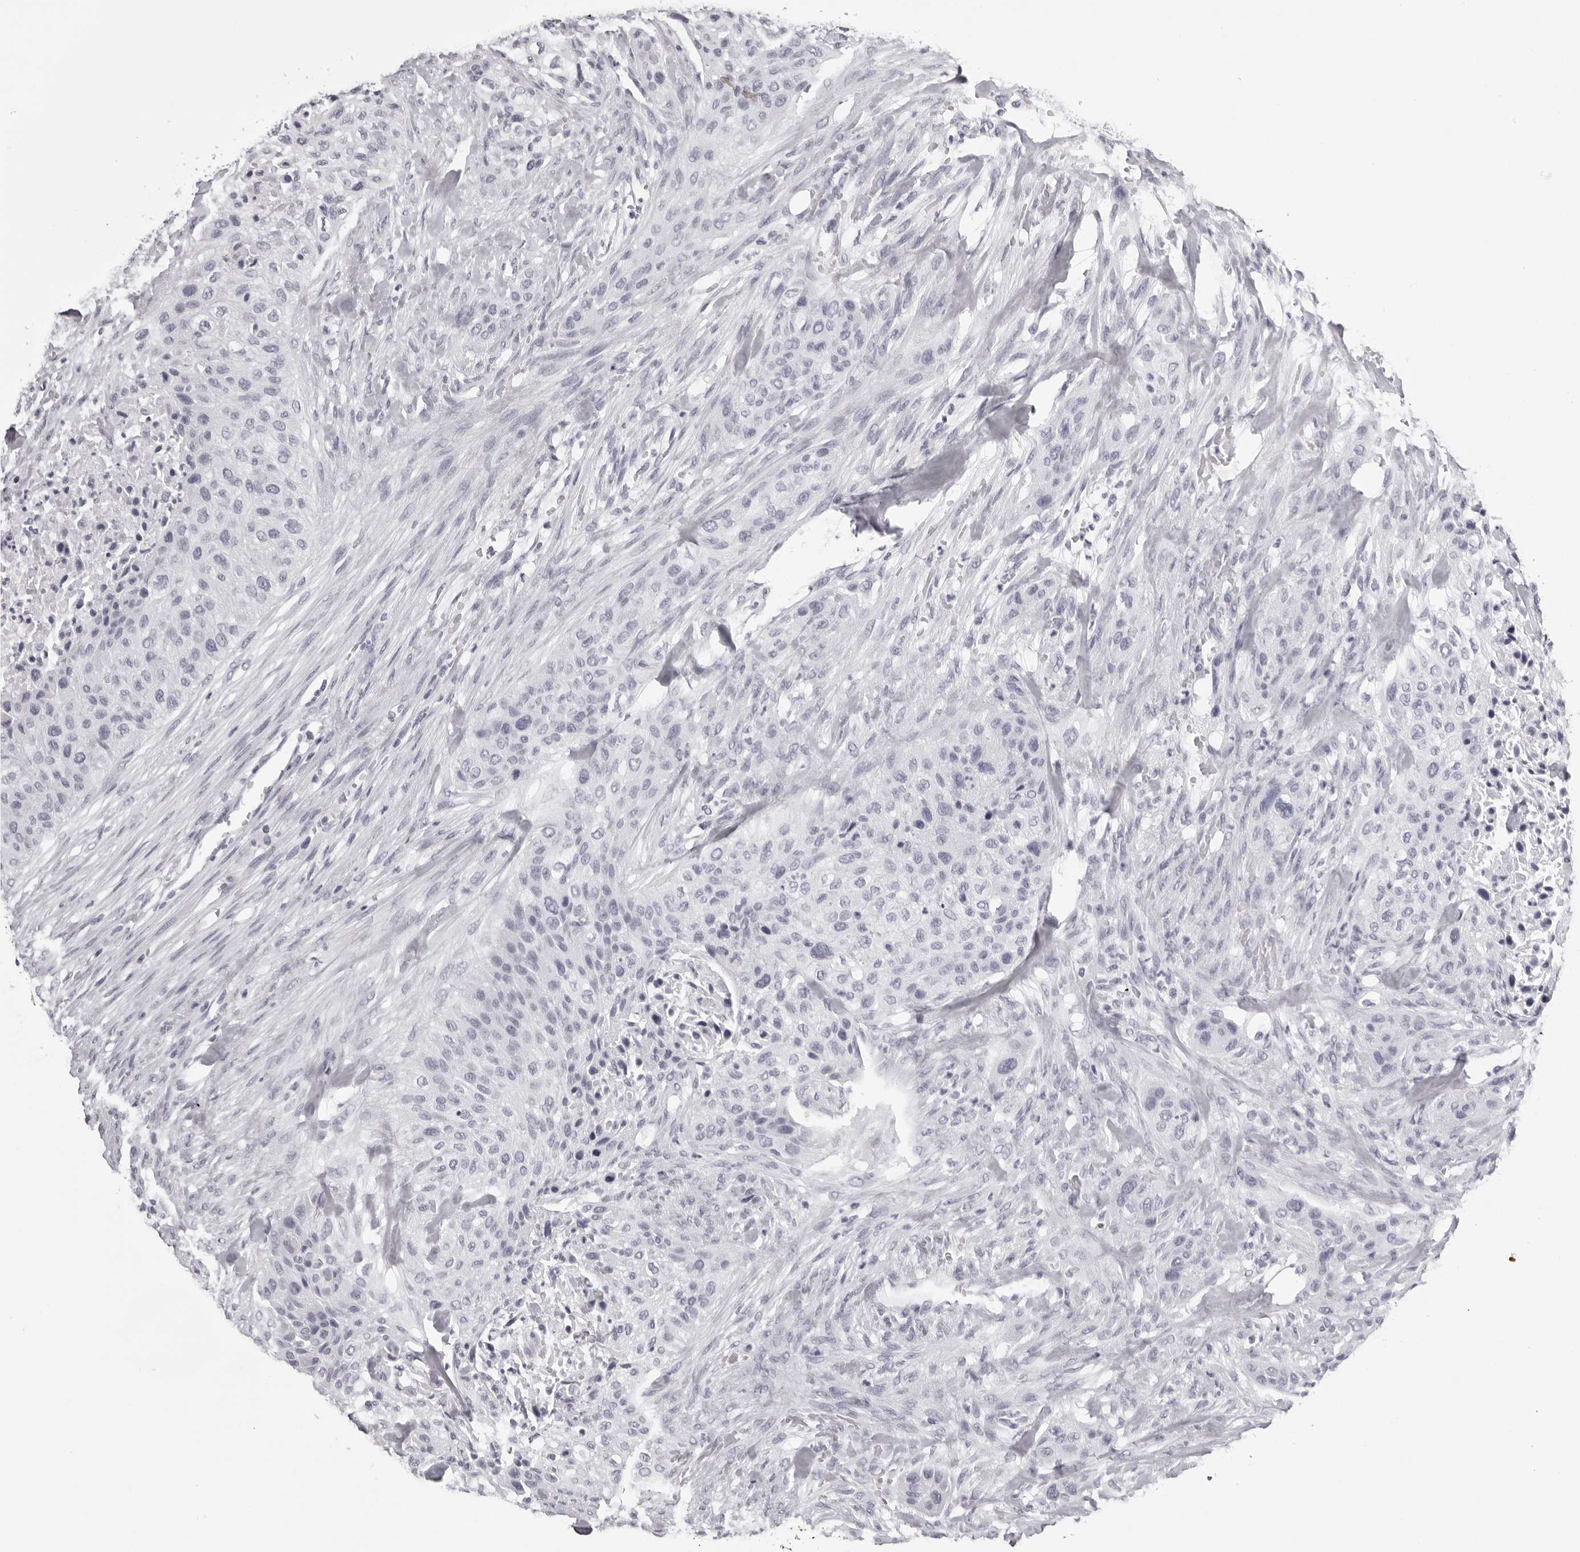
{"staining": {"intensity": "negative", "quantity": "none", "location": "none"}, "tissue": "urothelial cancer", "cell_type": "Tumor cells", "image_type": "cancer", "snomed": [{"axis": "morphology", "description": "Urothelial carcinoma, High grade"}, {"axis": "topography", "description": "Urinary bladder"}], "caption": "This is a image of IHC staining of urothelial cancer, which shows no expression in tumor cells.", "gene": "RHO", "patient": {"sex": "male", "age": 35}}